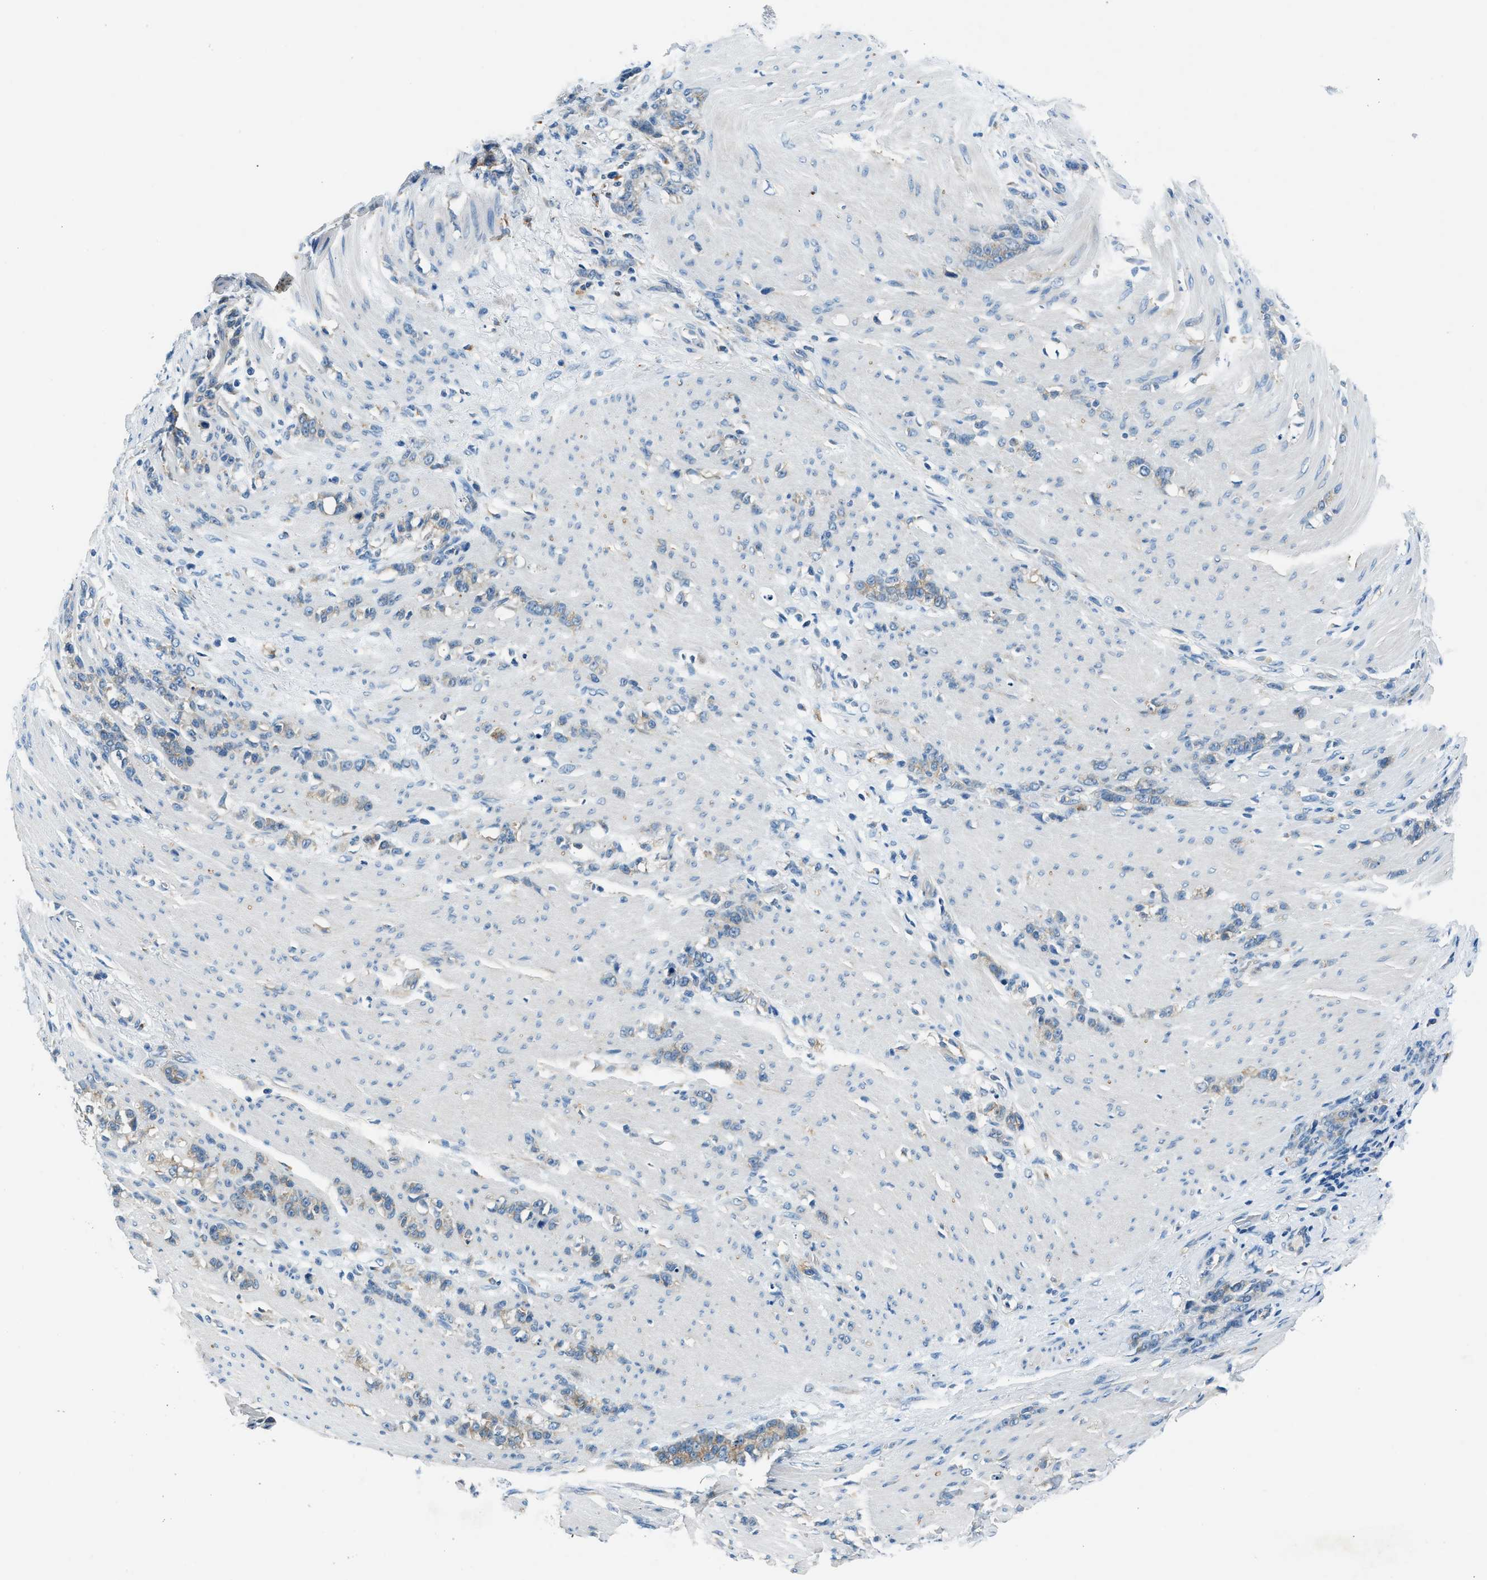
{"staining": {"intensity": "negative", "quantity": "none", "location": "none"}, "tissue": "stomach cancer", "cell_type": "Tumor cells", "image_type": "cancer", "snomed": [{"axis": "morphology", "description": "Adenocarcinoma, NOS"}, {"axis": "topography", "description": "Stomach, lower"}], "caption": "DAB (3,3'-diaminobenzidine) immunohistochemical staining of human stomach cancer (adenocarcinoma) displays no significant expression in tumor cells.", "gene": "BMP1", "patient": {"sex": "male", "age": 88}}